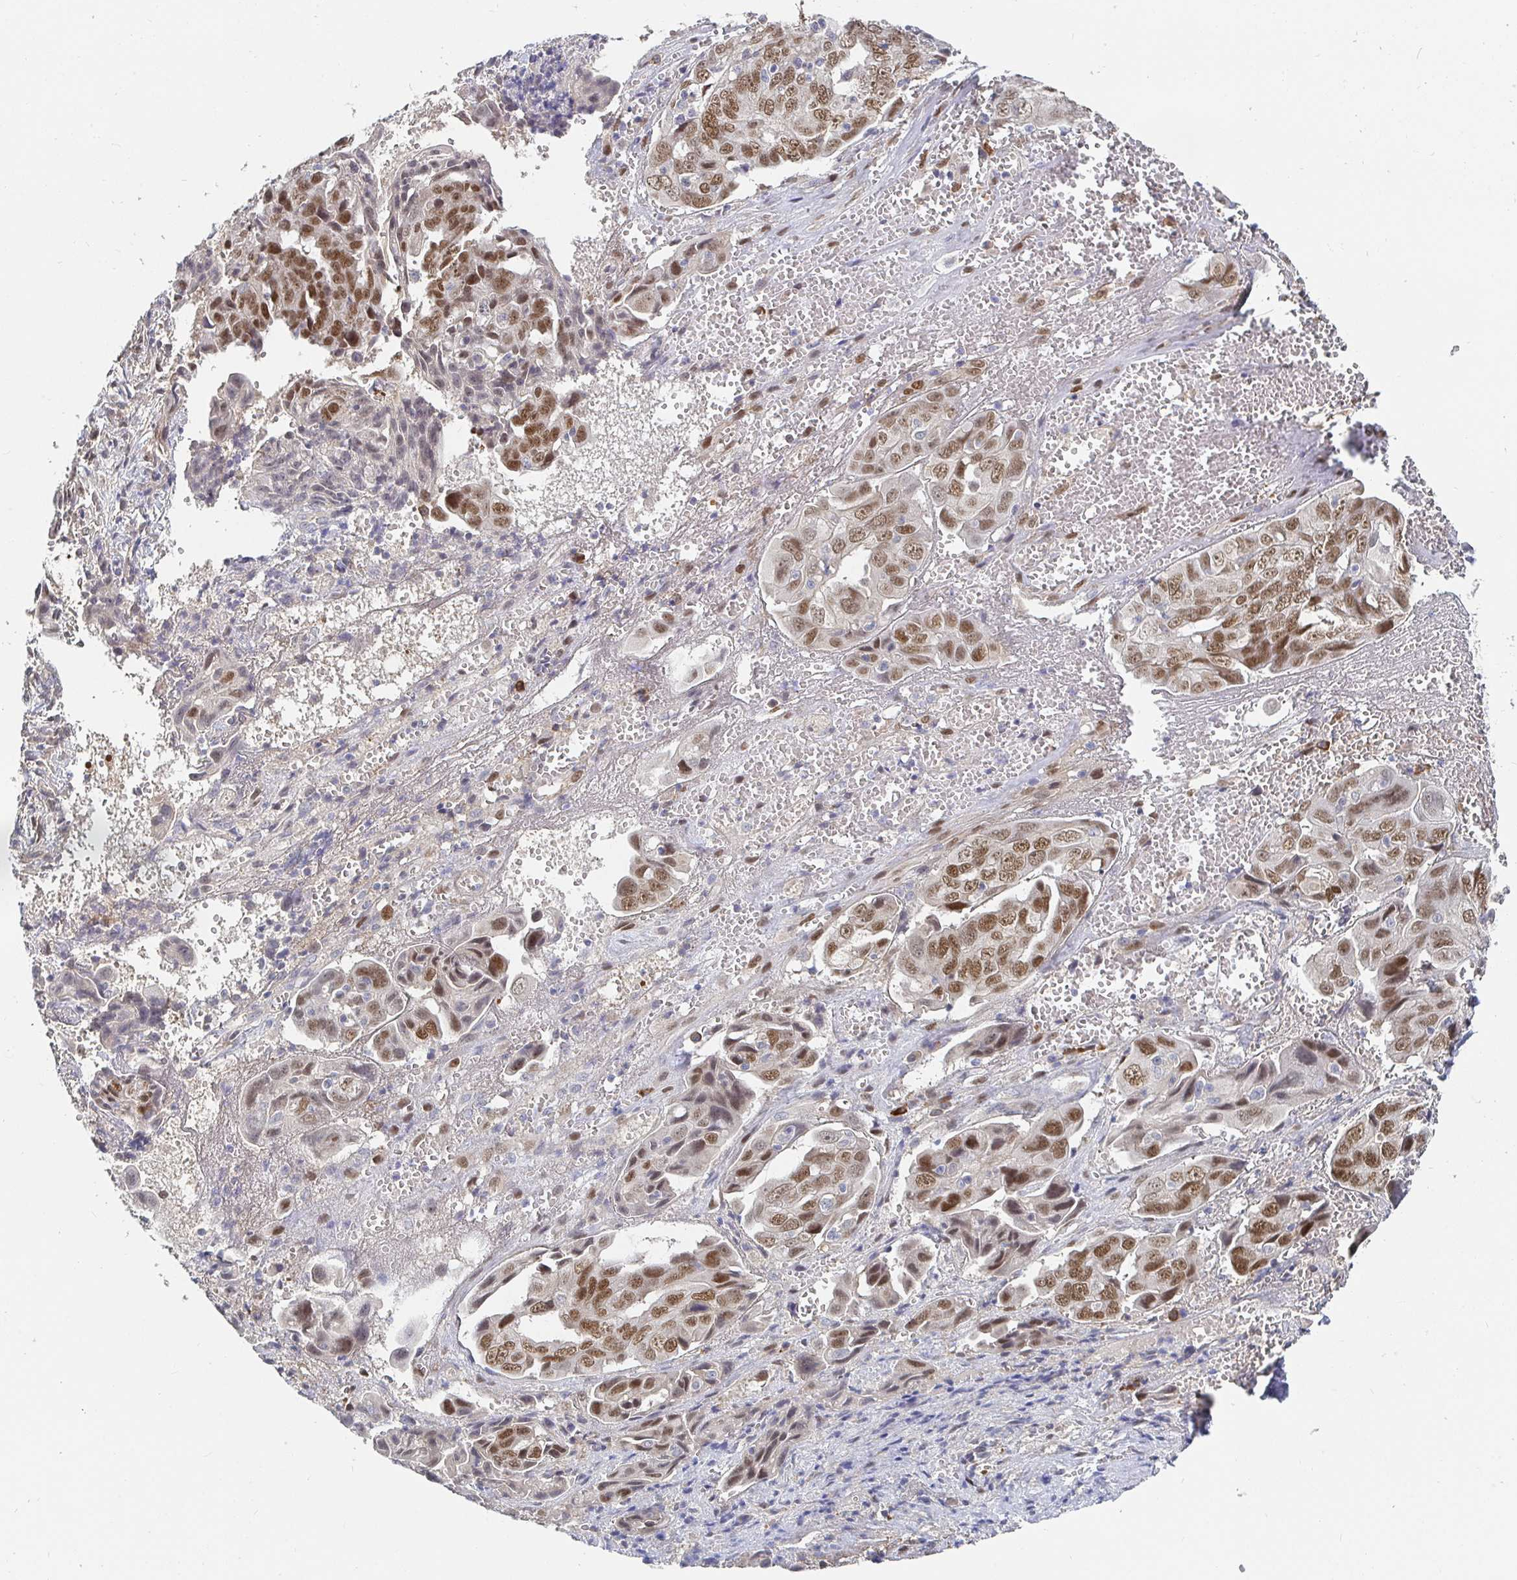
{"staining": {"intensity": "moderate", "quantity": ">75%", "location": "nuclear"}, "tissue": "ovarian cancer", "cell_type": "Tumor cells", "image_type": "cancer", "snomed": [{"axis": "morphology", "description": "Carcinoma, endometroid"}, {"axis": "topography", "description": "Ovary"}], "caption": "A micrograph of human ovarian endometroid carcinoma stained for a protein shows moderate nuclear brown staining in tumor cells. (Brightfield microscopy of DAB IHC at high magnification).", "gene": "MEIS1", "patient": {"sex": "female", "age": 70}}